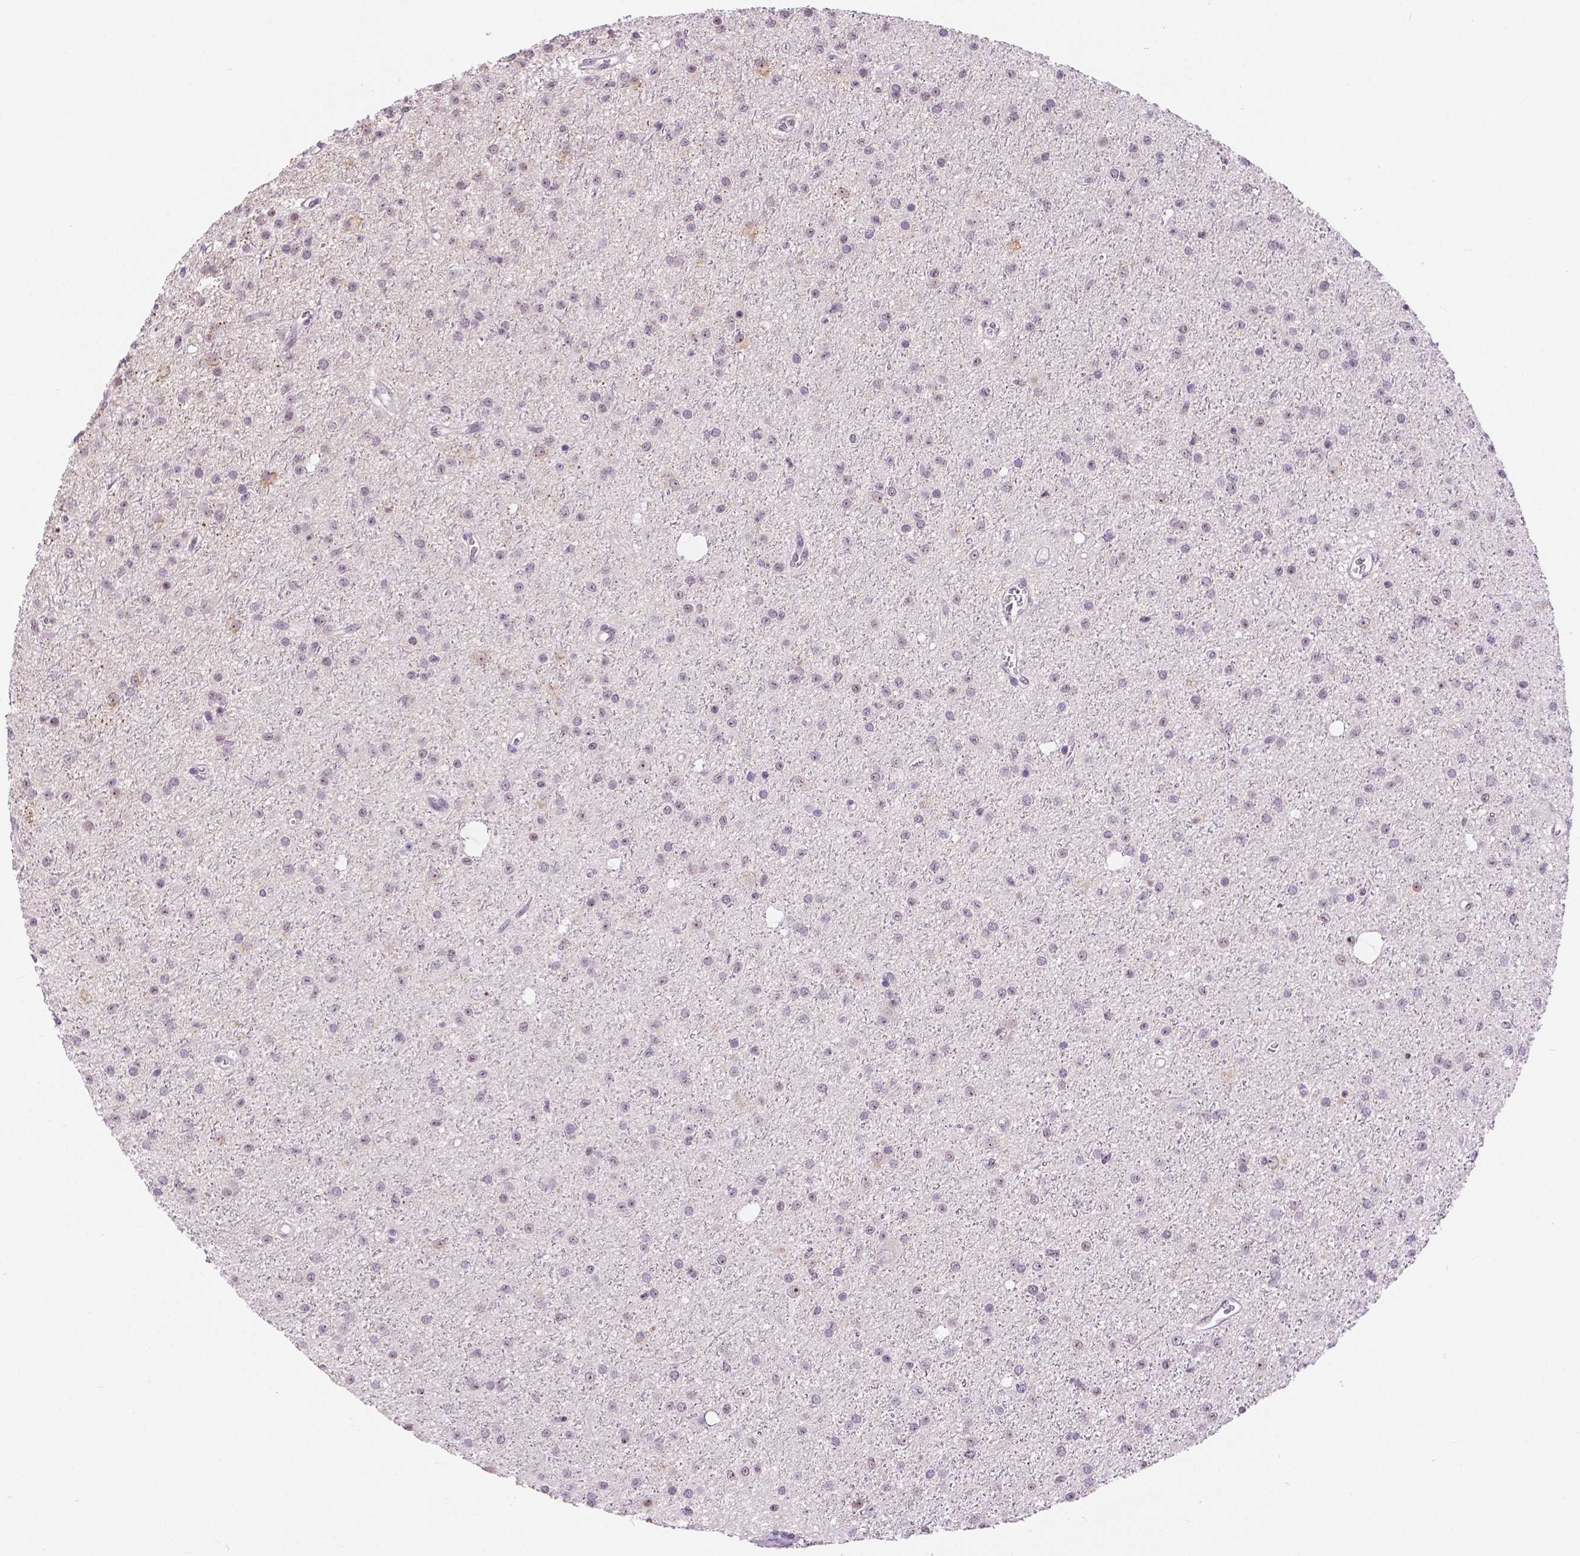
{"staining": {"intensity": "negative", "quantity": "none", "location": "none"}, "tissue": "glioma", "cell_type": "Tumor cells", "image_type": "cancer", "snomed": [{"axis": "morphology", "description": "Glioma, malignant, Low grade"}, {"axis": "topography", "description": "Brain"}], "caption": "This is an immunohistochemistry (IHC) micrograph of human malignant glioma (low-grade). There is no expression in tumor cells.", "gene": "NHP2", "patient": {"sex": "male", "age": 27}}